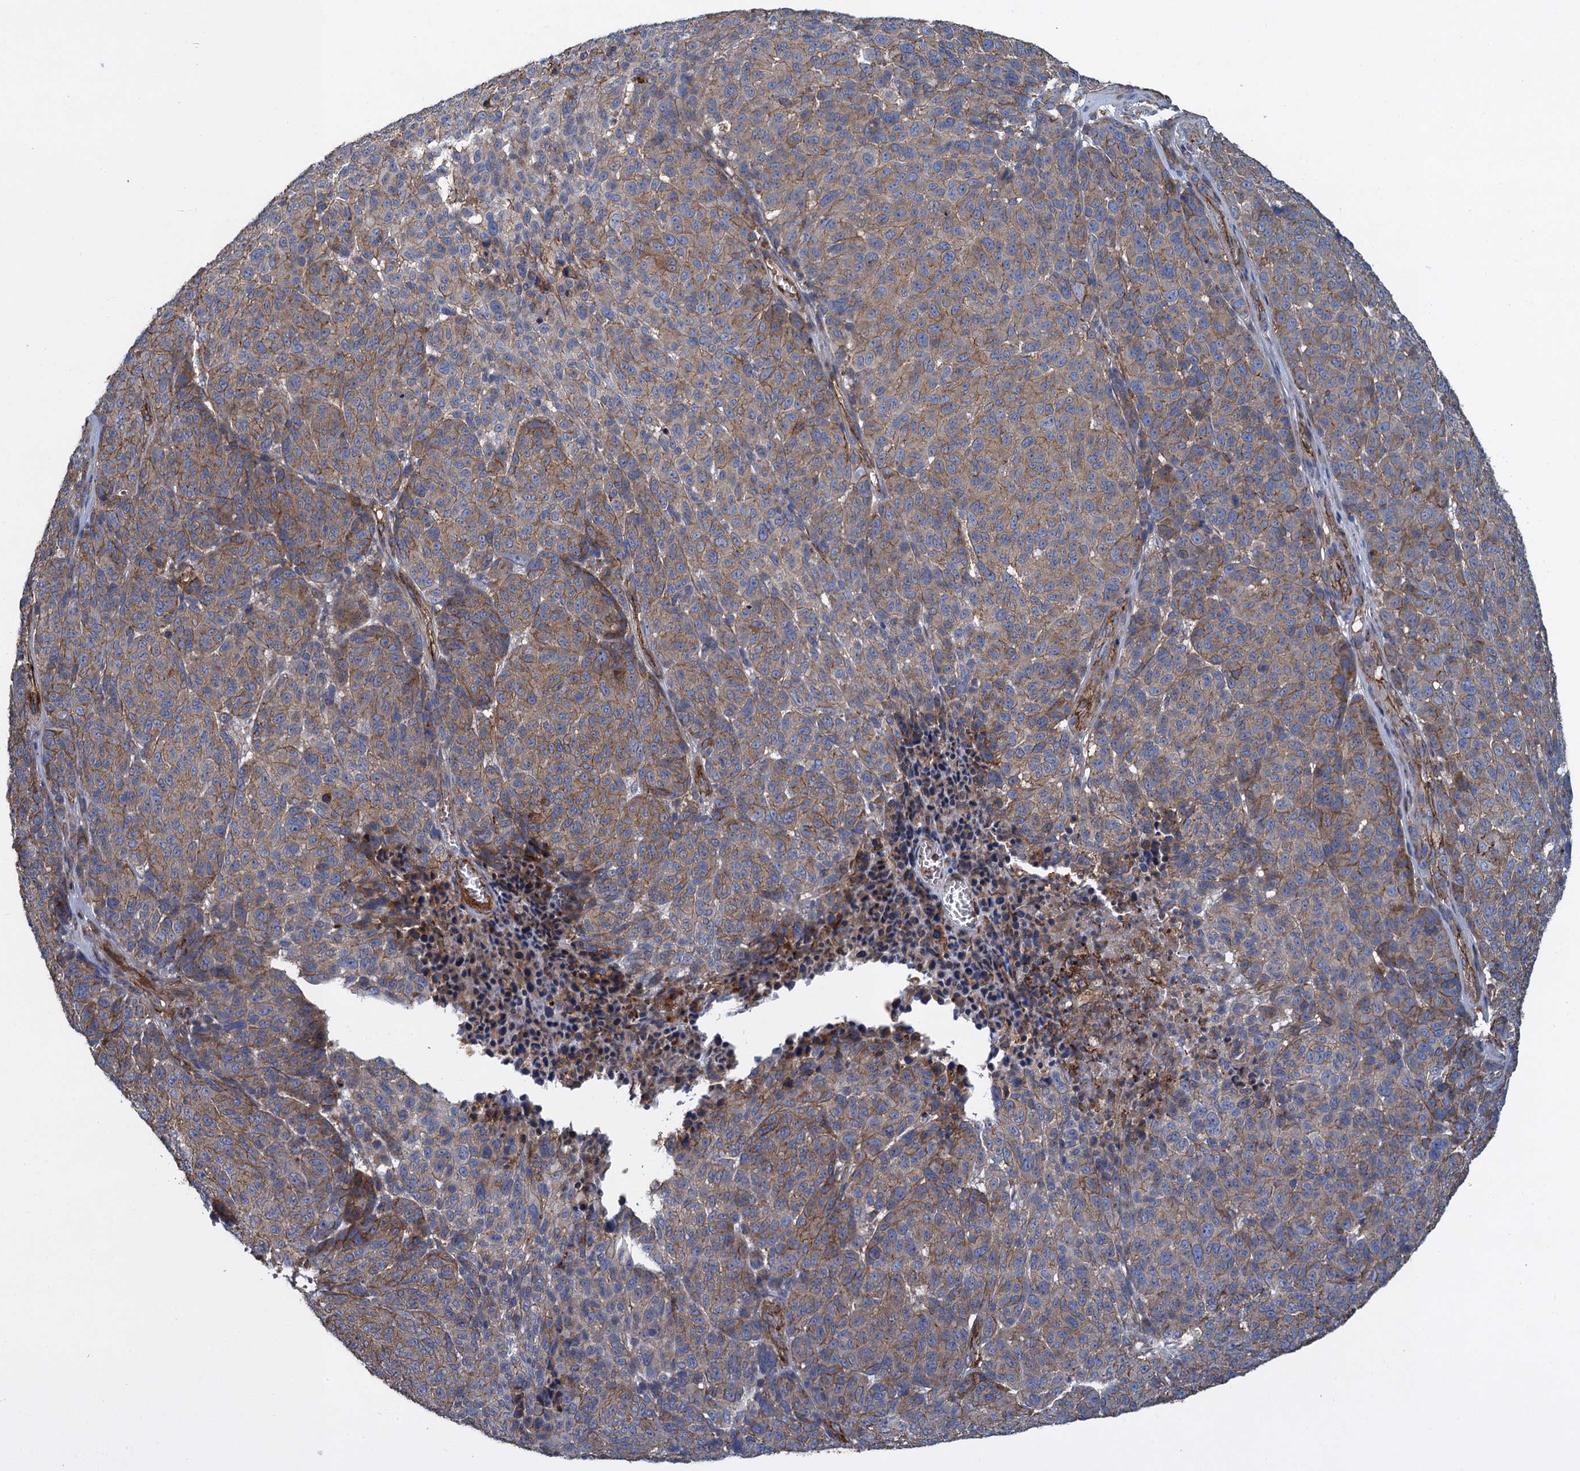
{"staining": {"intensity": "moderate", "quantity": "25%-75%", "location": "cytoplasmic/membranous"}, "tissue": "melanoma", "cell_type": "Tumor cells", "image_type": "cancer", "snomed": [{"axis": "morphology", "description": "Malignant melanoma, NOS"}, {"axis": "topography", "description": "Skin"}], "caption": "The micrograph exhibits immunohistochemical staining of melanoma. There is moderate cytoplasmic/membranous staining is present in approximately 25%-75% of tumor cells. Nuclei are stained in blue.", "gene": "PROSER2", "patient": {"sex": "male", "age": 49}}